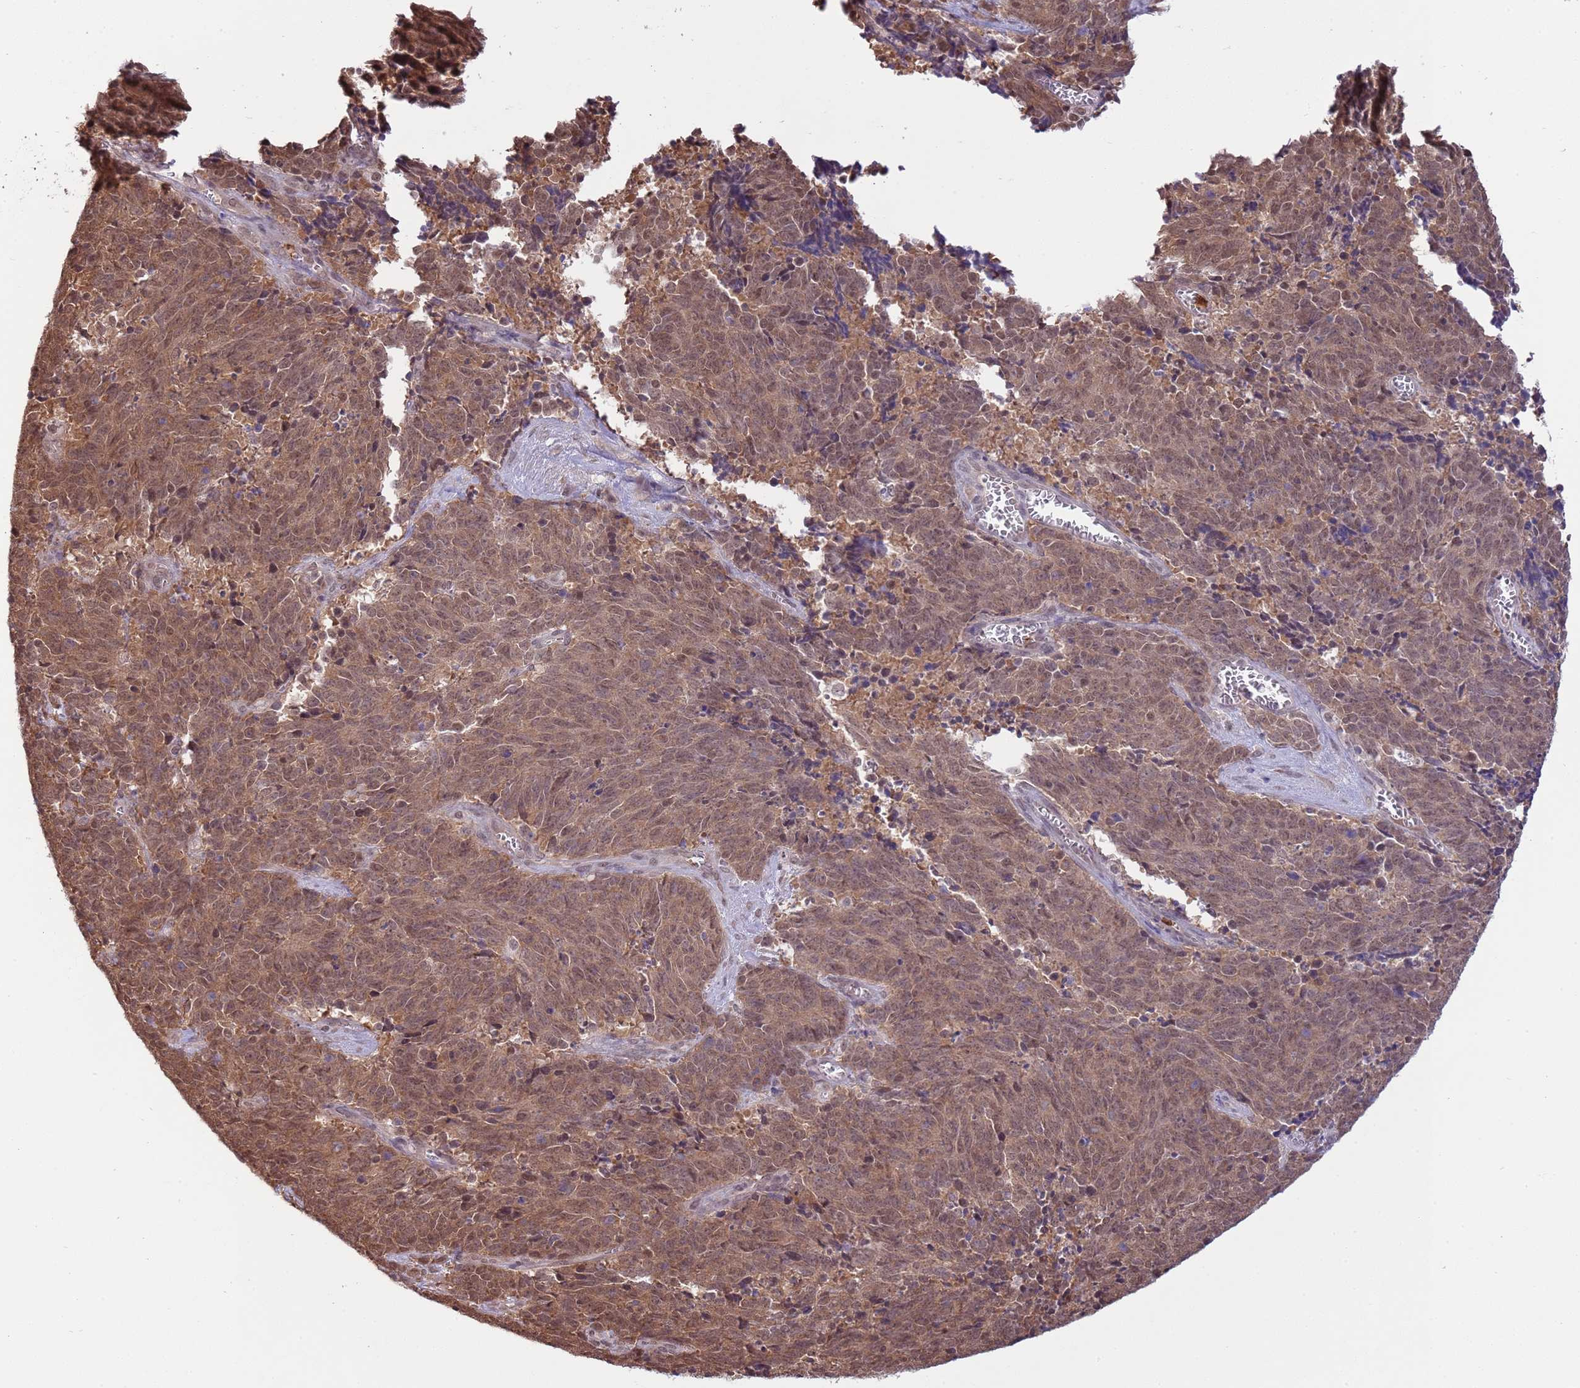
{"staining": {"intensity": "moderate", "quantity": ">75%", "location": "cytoplasmic/membranous,nuclear"}, "tissue": "cervical cancer", "cell_type": "Tumor cells", "image_type": "cancer", "snomed": [{"axis": "morphology", "description": "Squamous cell carcinoma, NOS"}, {"axis": "topography", "description": "Cervix"}], "caption": "This is an image of immunohistochemistry staining of squamous cell carcinoma (cervical), which shows moderate expression in the cytoplasmic/membranous and nuclear of tumor cells.", "gene": "AMIGO1", "patient": {"sex": "female", "age": 29}}